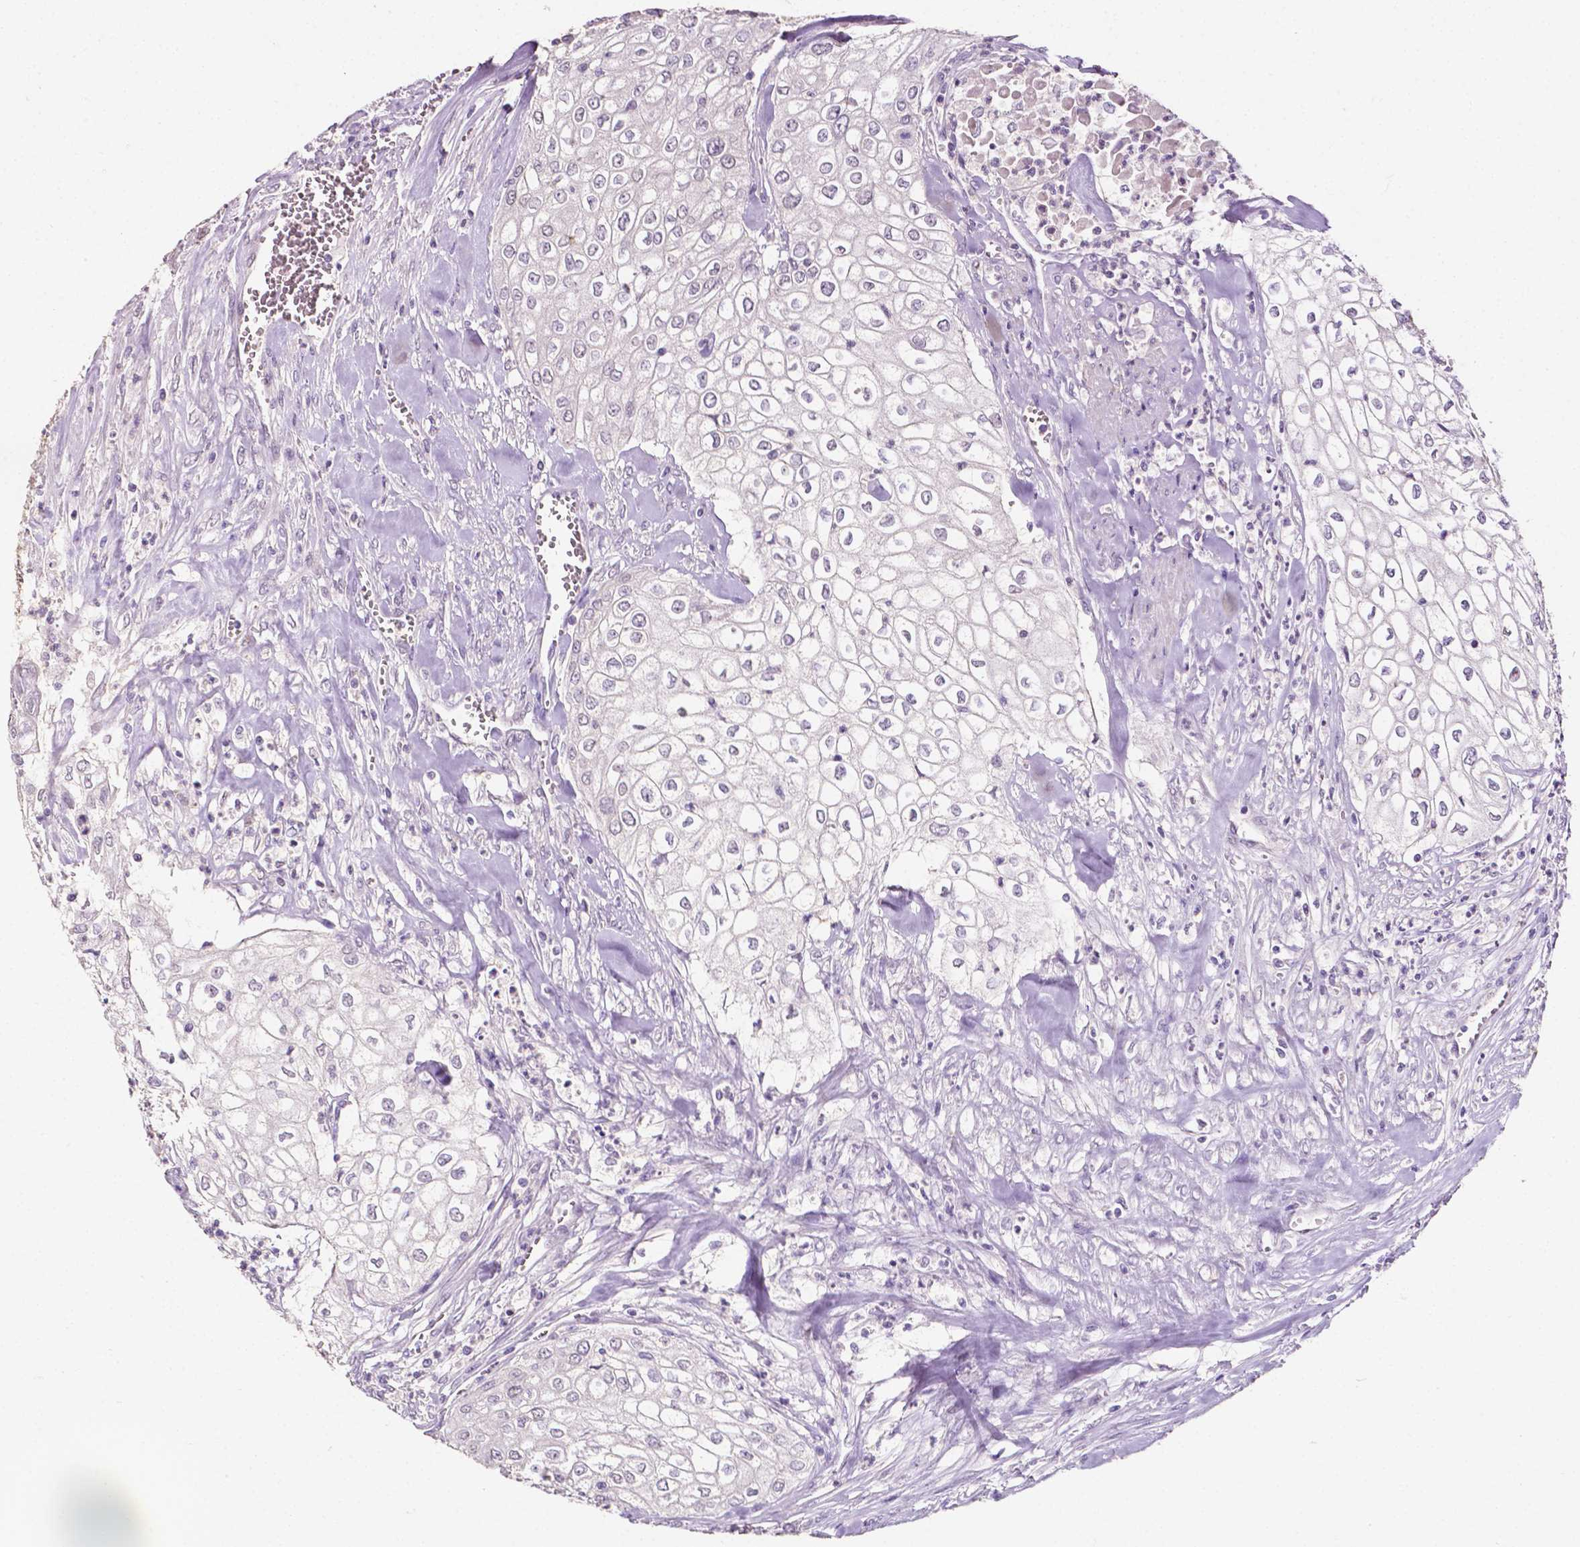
{"staining": {"intensity": "negative", "quantity": "none", "location": "none"}, "tissue": "urothelial cancer", "cell_type": "Tumor cells", "image_type": "cancer", "snomed": [{"axis": "morphology", "description": "Urothelial carcinoma, High grade"}, {"axis": "topography", "description": "Urinary bladder"}], "caption": "Human high-grade urothelial carcinoma stained for a protein using IHC shows no expression in tumor cells.", "gene": "PSAT1", "patient": {"sex": "male", "age": 62}}